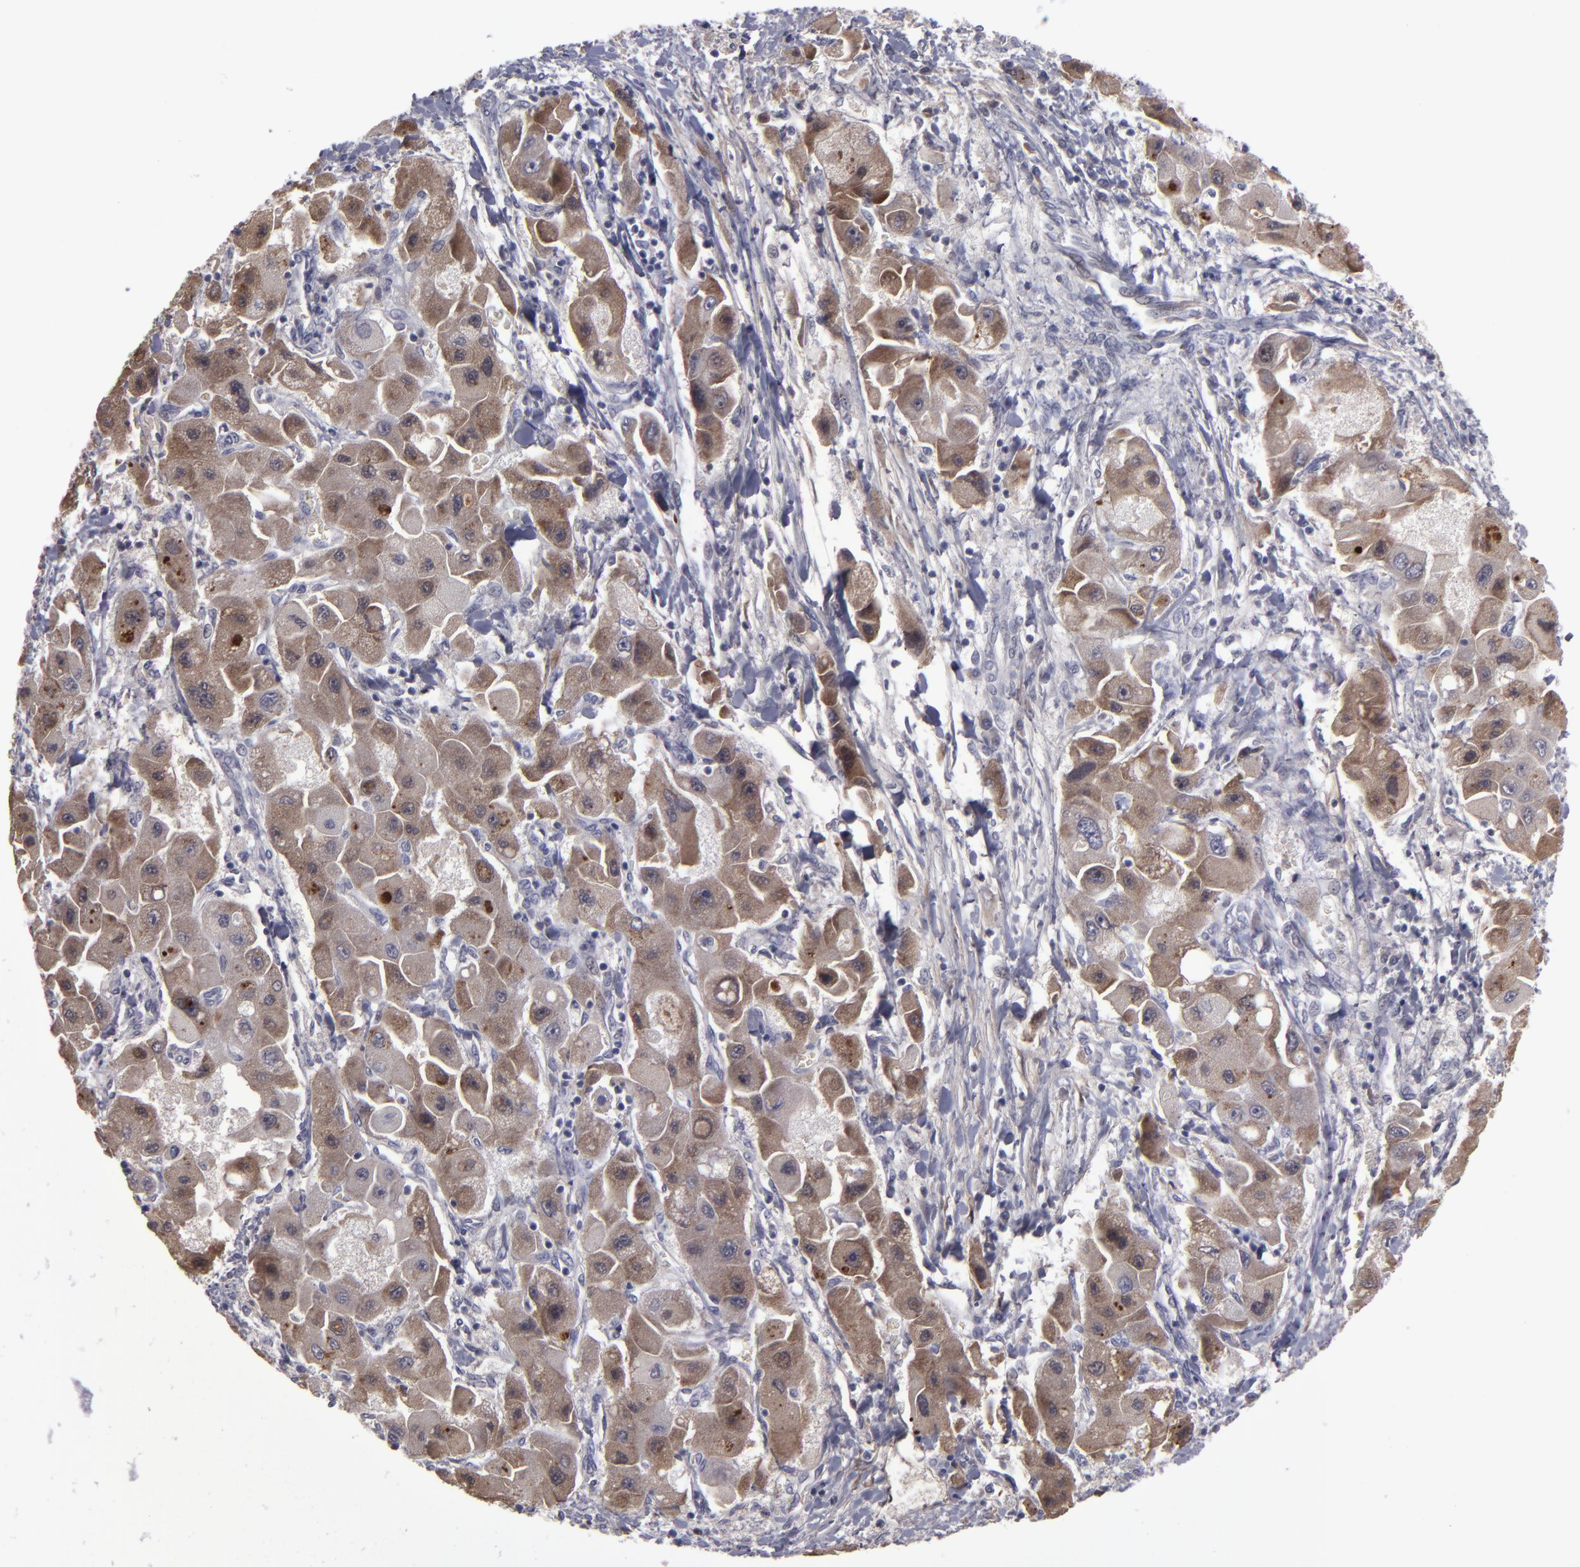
{"staining": {"intensity": "moderate", "quantity": ">75%", "location": "cytoplasmic/membranous"}, "tissue": "liver cancer", "cell_type": "Tumor cells", "image_type": "cancer", "snomed": [{"axis": "morphology", "description": "Carcinoma, Hepatocellular, NOS"}, {"axis": "topography", "description": "Liver"}], "caption": "Human liver hepatocellular carcinoma stained with a brown dye demonstrates moderate cytoplasmic/membranous positive positivity in approximately >75% of tumor cells.", "gene": "ITIH4", "patient": {"sex": "male", "age": 24}}